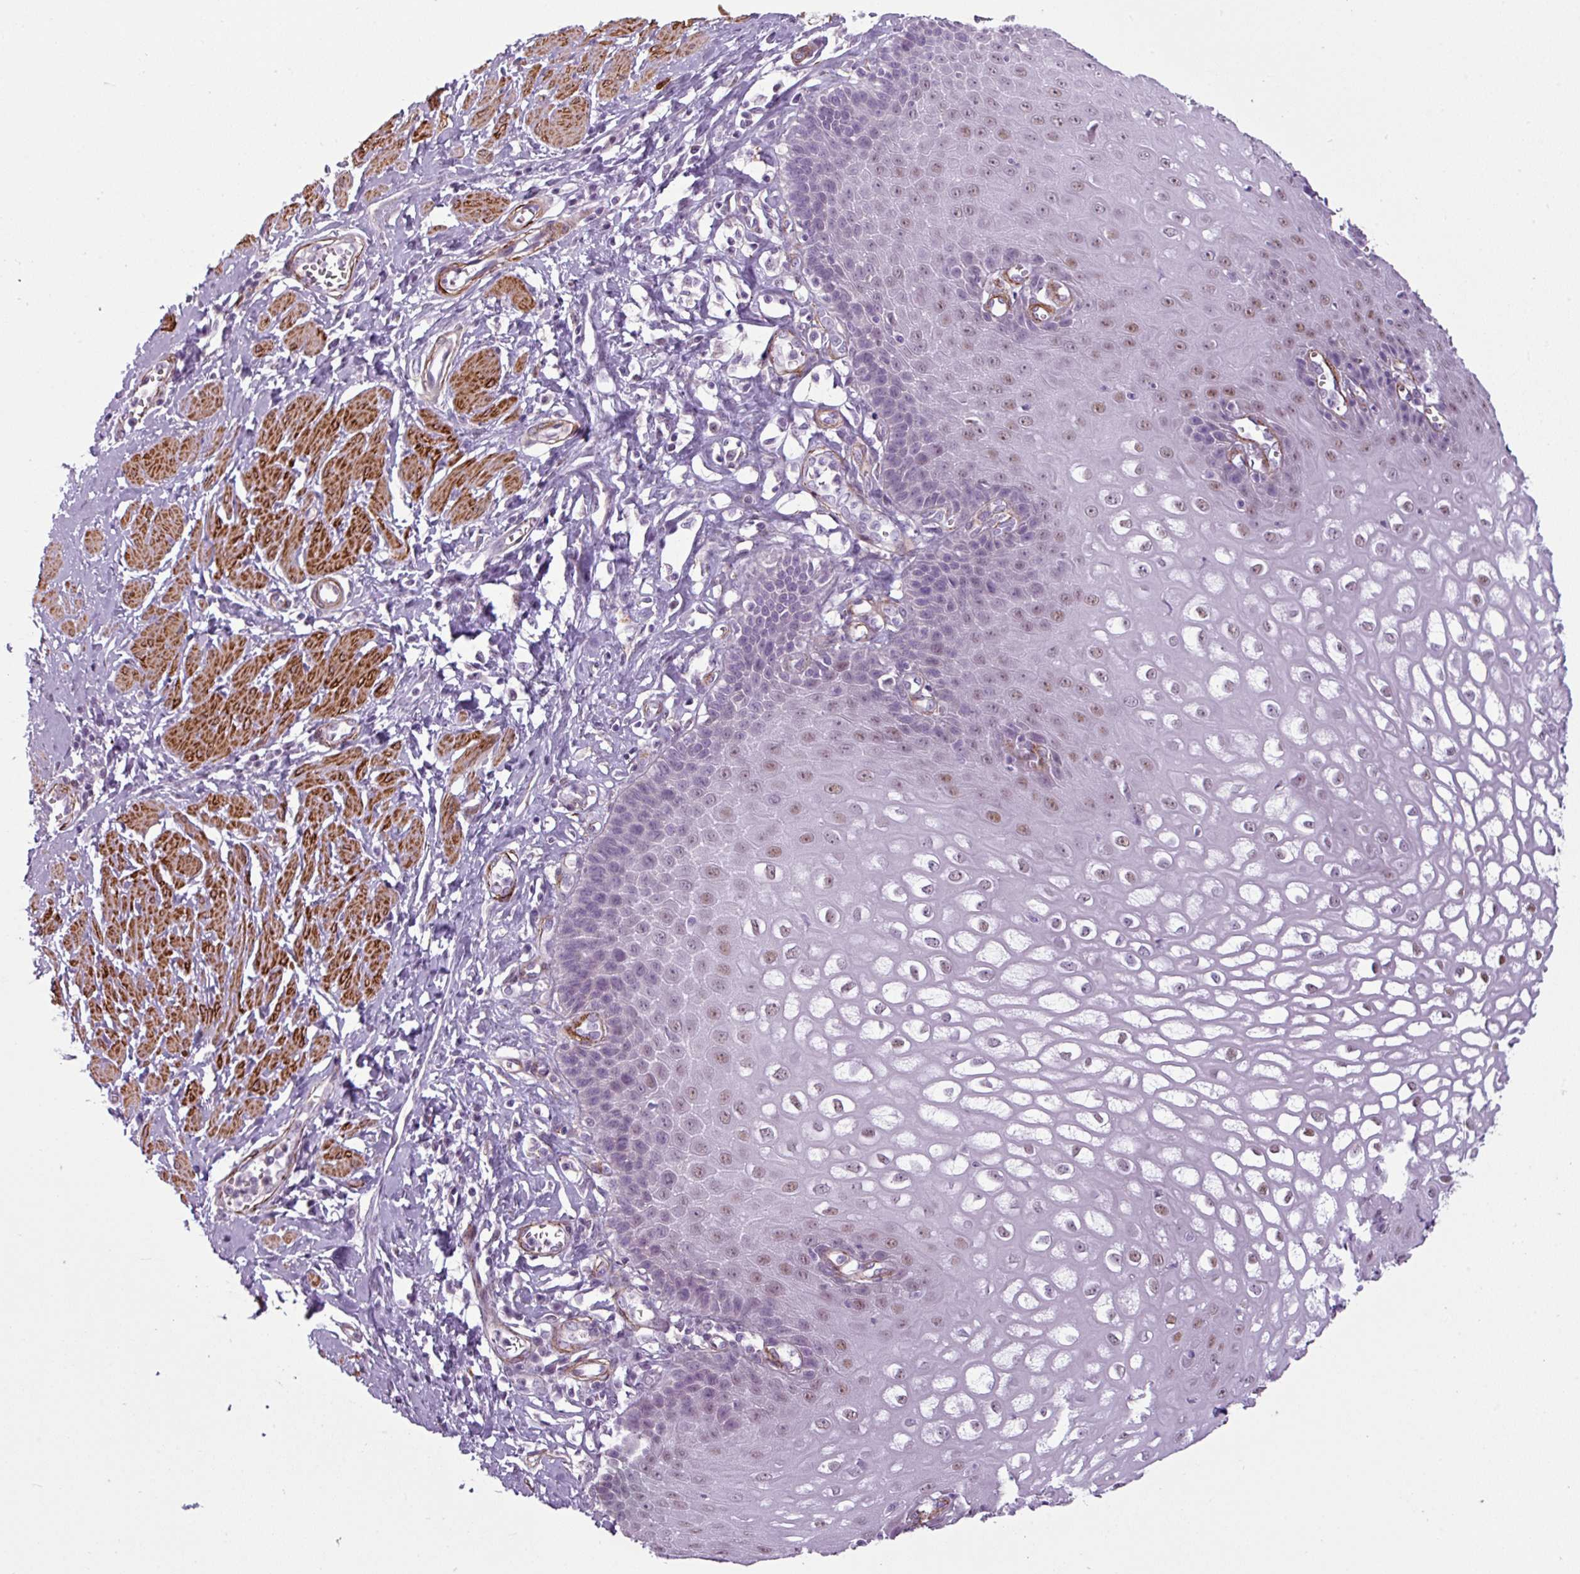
{"staining": {"intensity": "moderate", "quantity": "25%-75%", "location": "nuclear"}, "tissue": "esophagus", "cell_type": "Squamous epithelial cells", "image_type": "normal", "snomed": [{"axis": "morphology", "description": "Normal tissue, NOS"}, {"axis": "topography", "description": "Esophagus"}], "caption": "Squamous epithelial cells display medium levels of moderate nuclear expression in approximately 25%-75% of cells in benign human esophagus. (DAB (3,3'-diaminobenzidine) IHC with brightfield microscopy, high magnification).", "gene": "ATP10A", "patient": {"sex": "male", "age": 67}}